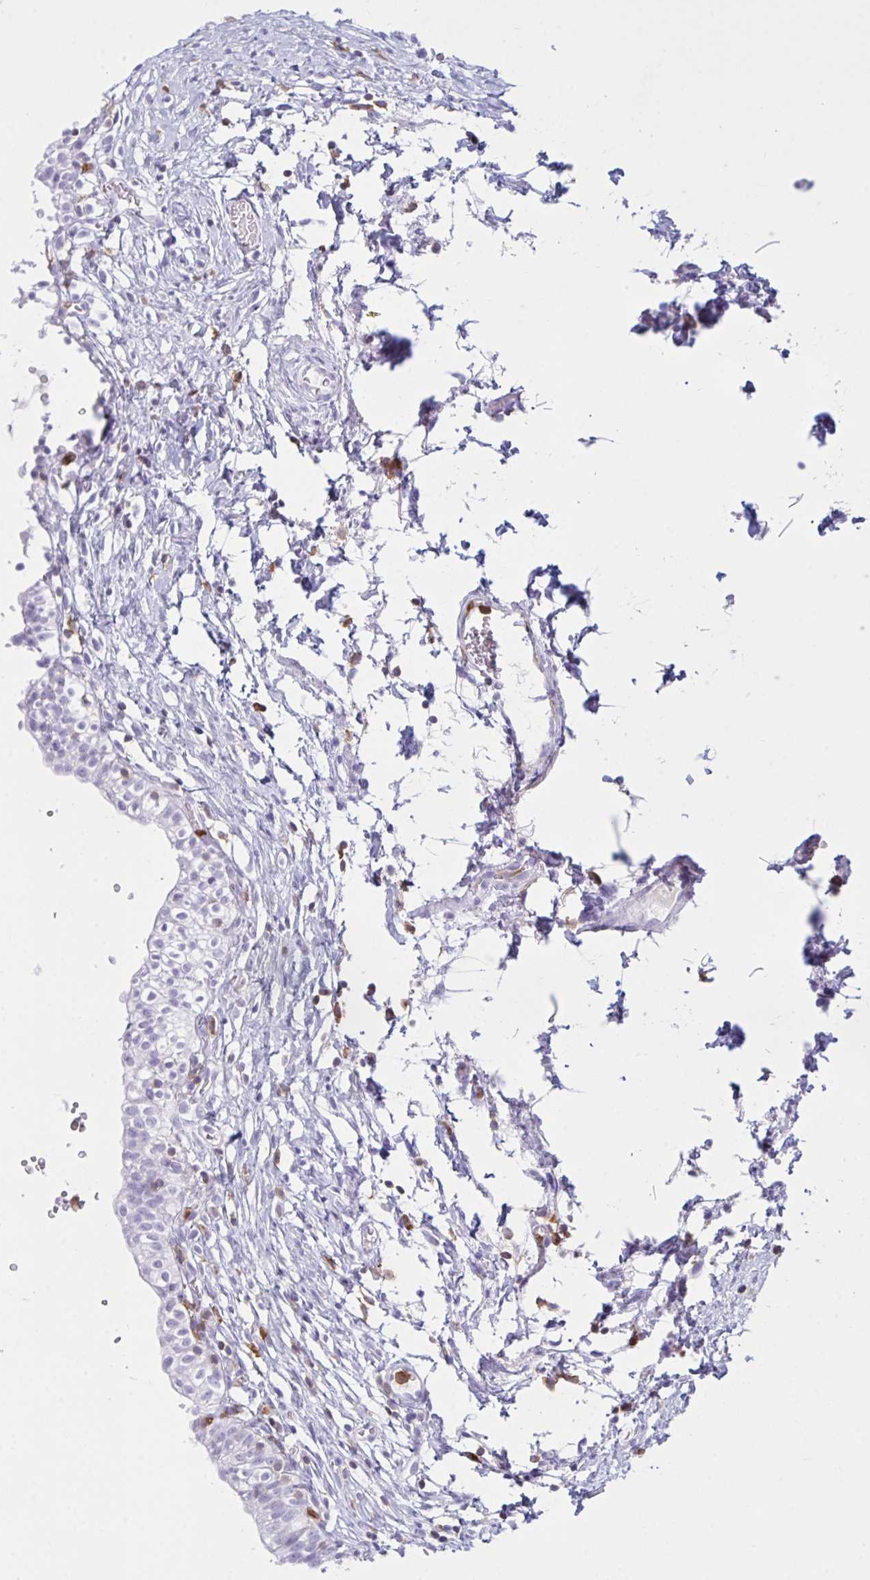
{"staining": {"intensity": "negative", "quantity": "none", "location": "none"}, "tissue": "urinary bladder", "cell_type": "Urothelial cells", "image_type": "normal", "snomed": [{"axis": "morphology", "description": "Normal tissue, NOS"}, {"axis": "topography", "description": "Urinary bladder"}, {"axis": "topography", "description": "Peripheral nerve tissue"}], "caption": "The image displays no staining of urothelial cells in normal urinary bladder.", "gene": "MYO1F", "patient": {"sex": "male", "age": 55}}